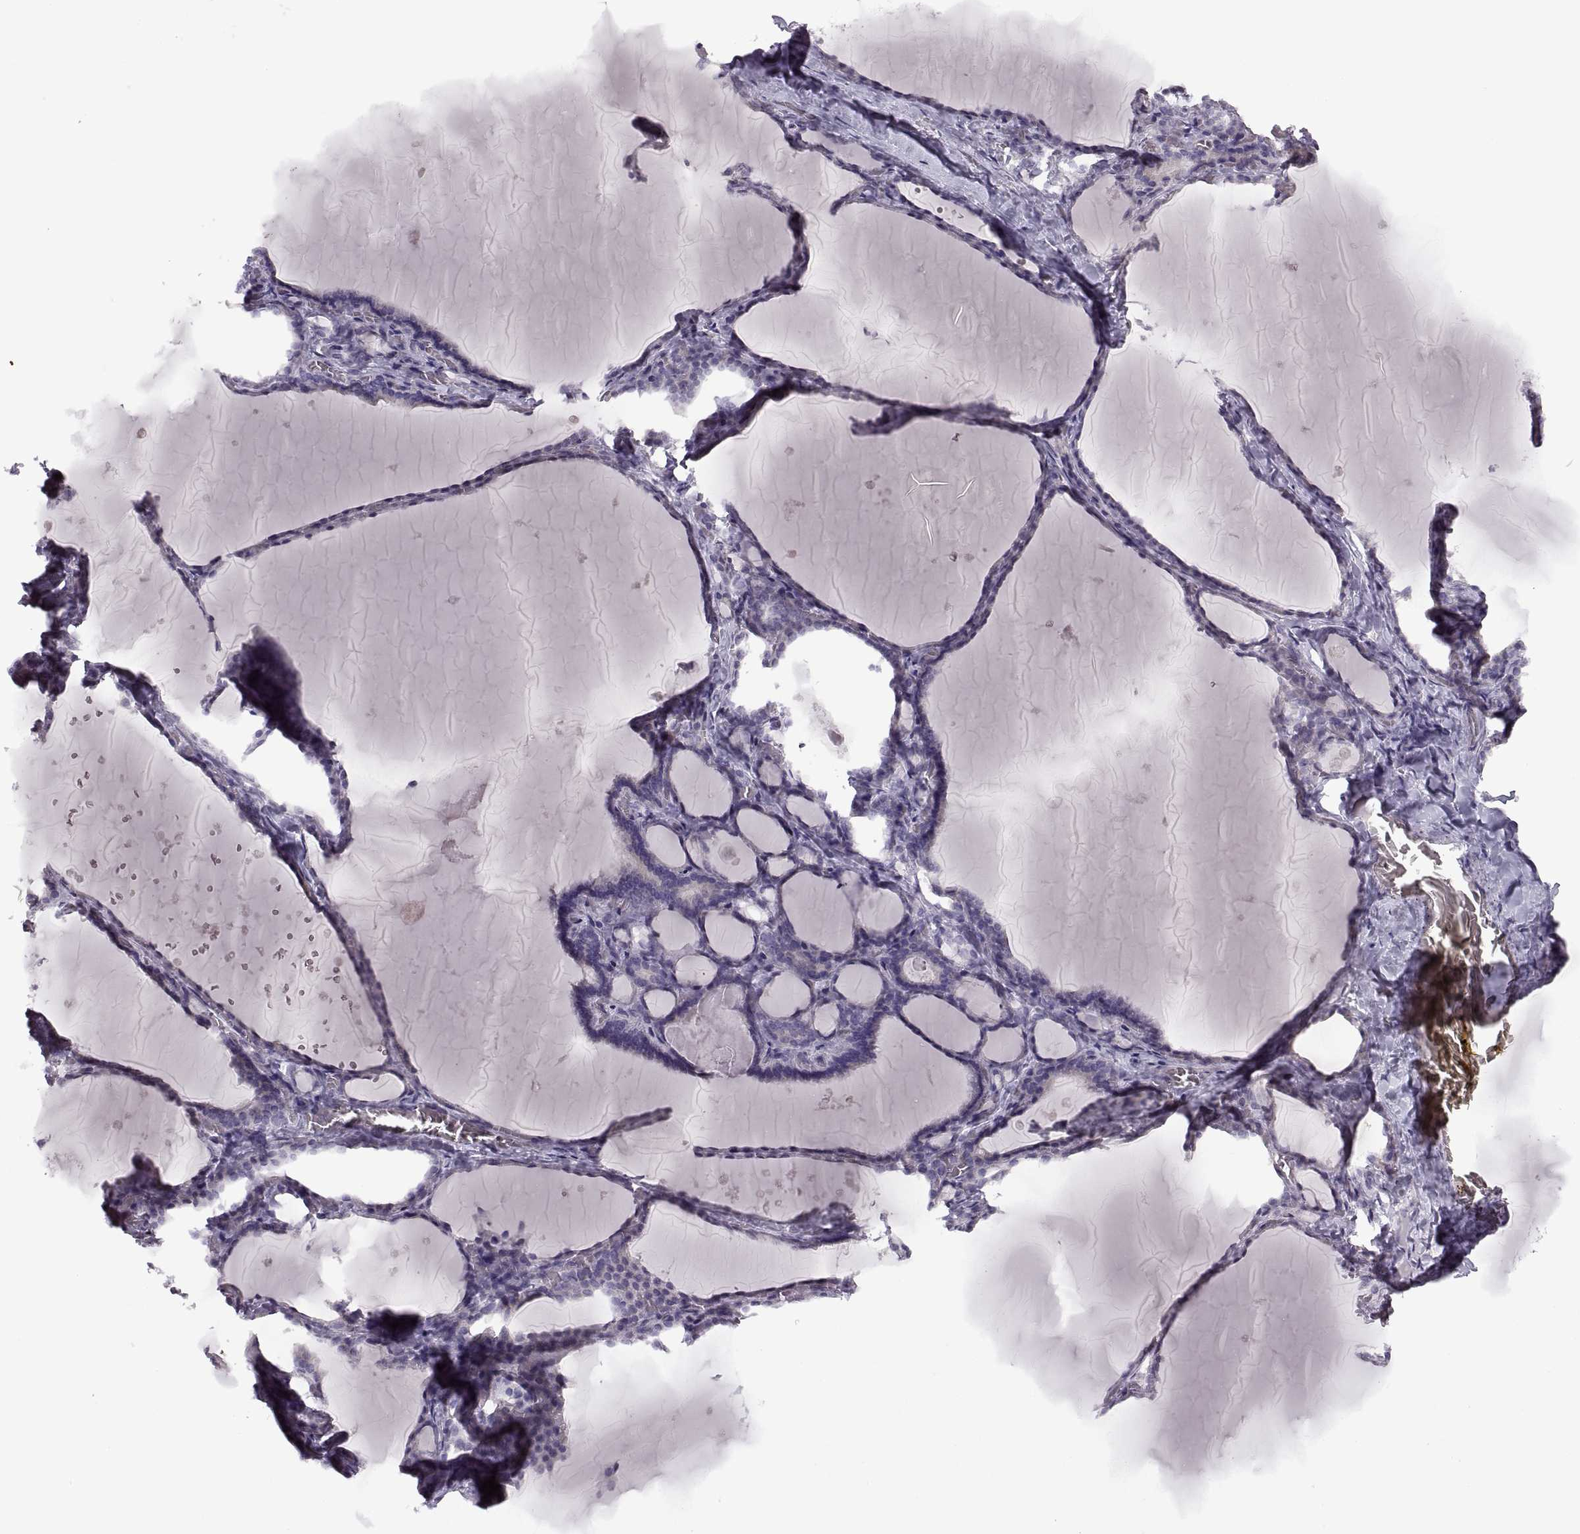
{"staining": {"intensity": "negative", "quantity": "none", "location": "none"}, "tissue": "thyroid gland", "cell_type": "Glandular cells", "image_type": "normal", "snomed": [{"axis": "morphology", "description": "Normal tissue, NOS"}, {"axis": "morphology", "description": "Hyperplasia, NOS"}, {"axis": "topography", "description": "Thyroid gland"}], "caption": "Immunohistochemistry (IHC) of normal human thyroid gland displays no staining in glandular cells. (DAB (3,3'-diaminobenzidine) IHC visualized using brightfield microscopy, high magnification).", "gene": "PIERCE1", "patient": {"sex": "female", "age": 27}}